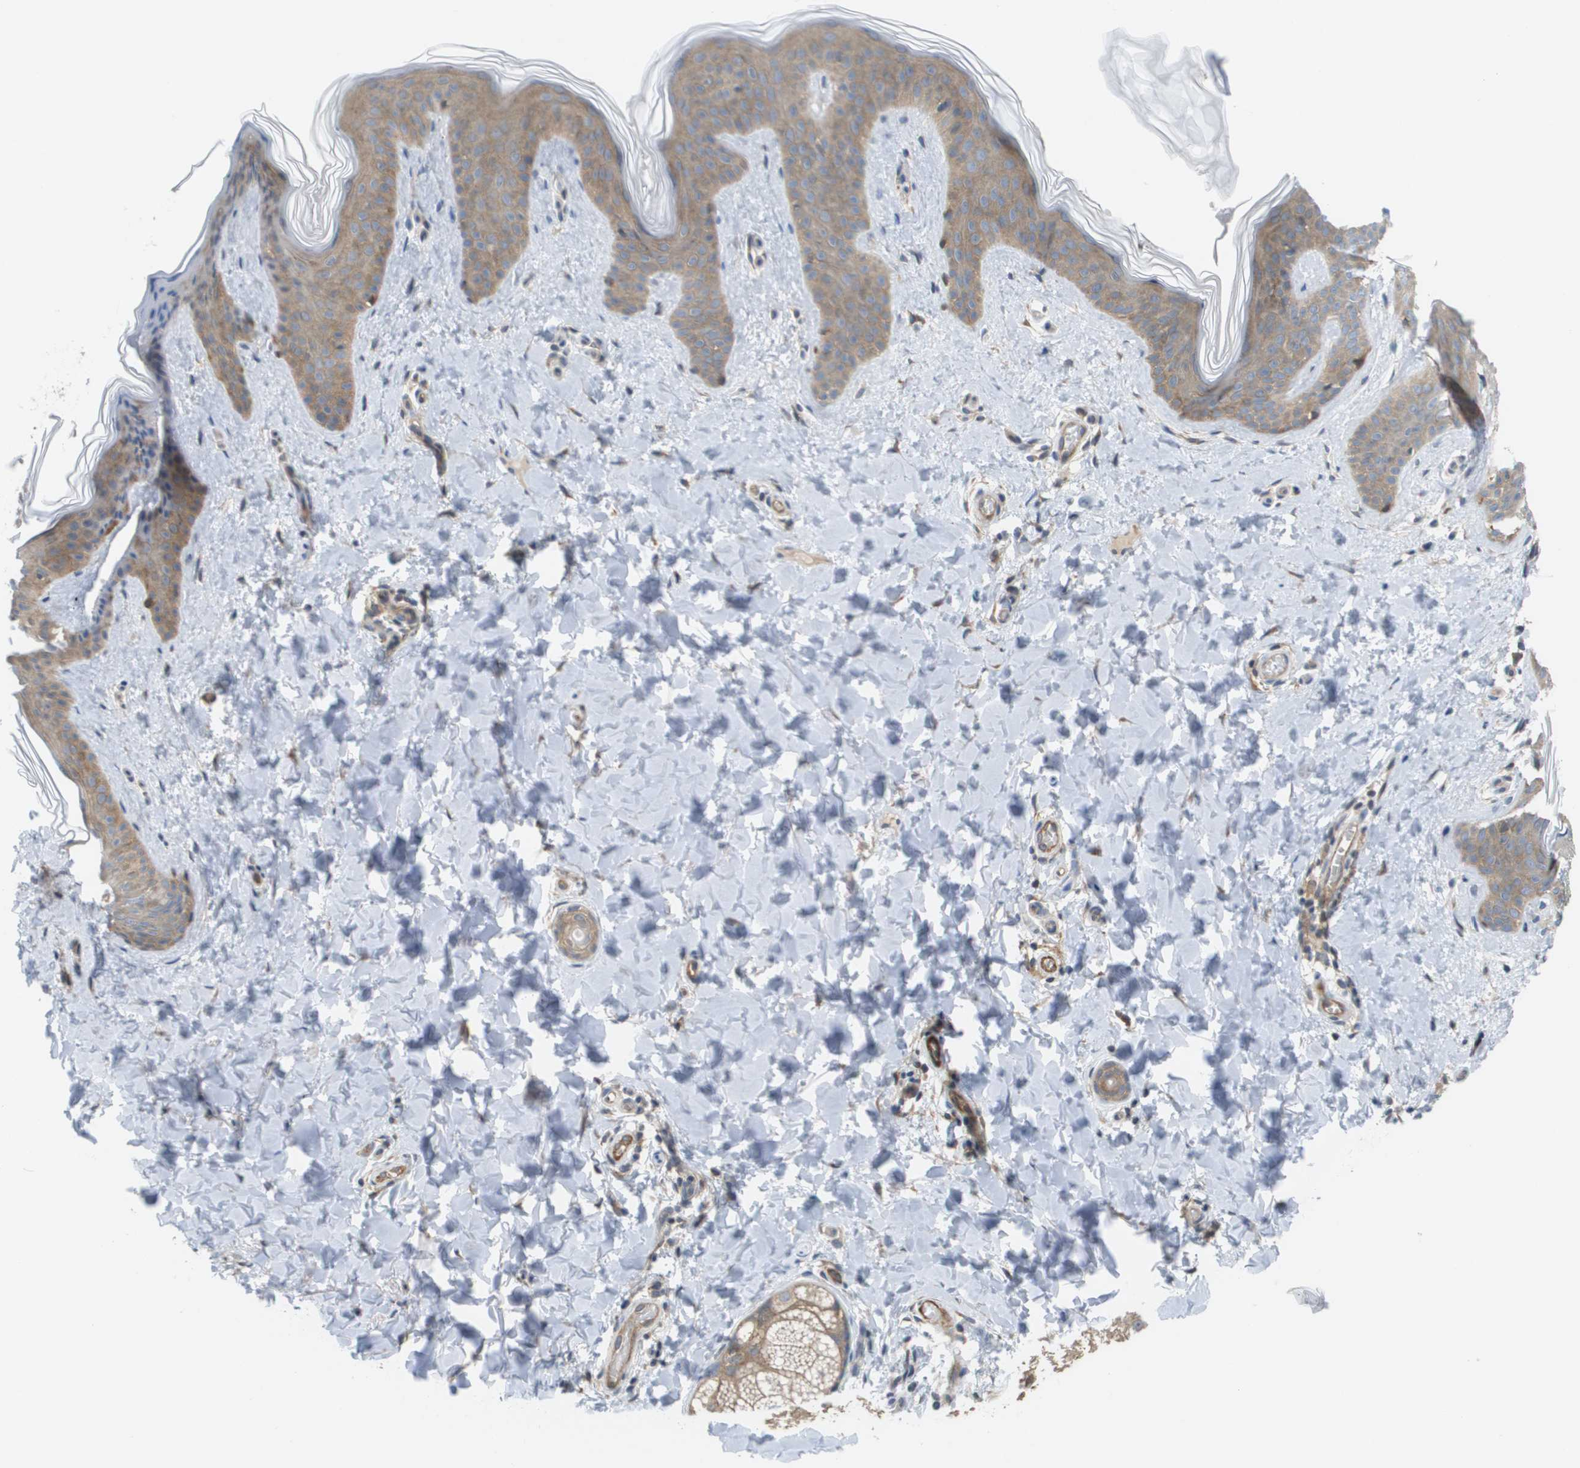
{"staining": {"intensity": "weak", "quantity": ">75%", "location": "cytoplasmic/membranous"}, "tissue": "skin", "cell_type": "Fibroblasts", "image_type": "normal", "snomed": [{"axis": "morphology", "description": "Normal tissue, NOS"}, {"axis": "topography", "description": "Skin"}], "caption": "This is an image of immunohistochemistry (IHC) staining of normal skin, which shows weak staining in the cytoplasmic/membranous of fibroblasts.", "gene": "MARCHF8", "patient": {"sex": "female", "age": 17}}